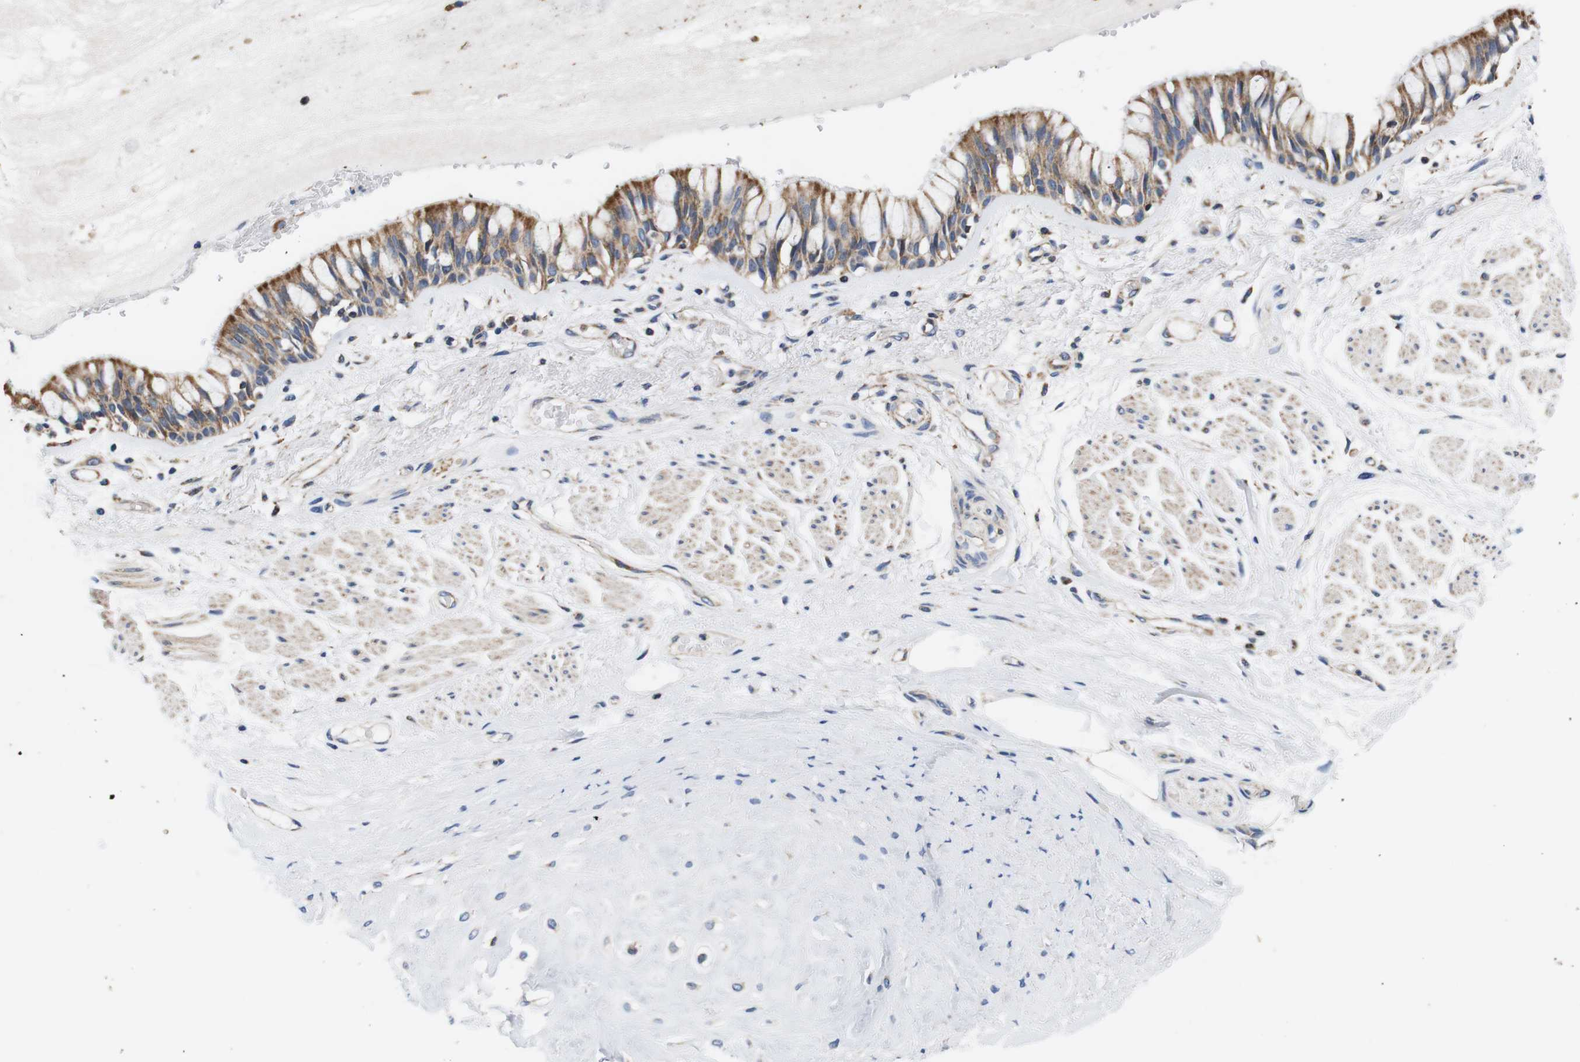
{"staining": {"intensity": "moderate", "quantity": ">75%", "location": "cytoplasmic/membranous"}, "tissue": "bronchus", "cell_type": "Respiratory epithelial cells", "image_type": "normal", "snomed": [{"axis": "morphology", "description": "Normal tissue, NOS"}, {"axis": "topography", "description": "Bronchus"}], "caption": "Protein analysis of normal bronchus demonstrates moderate cytoplasmic/membranous staining in approximately >75% of respiratory epithelial cells.", "gene": "LRP4", "patient": {"sex": "male", "age": 66}}